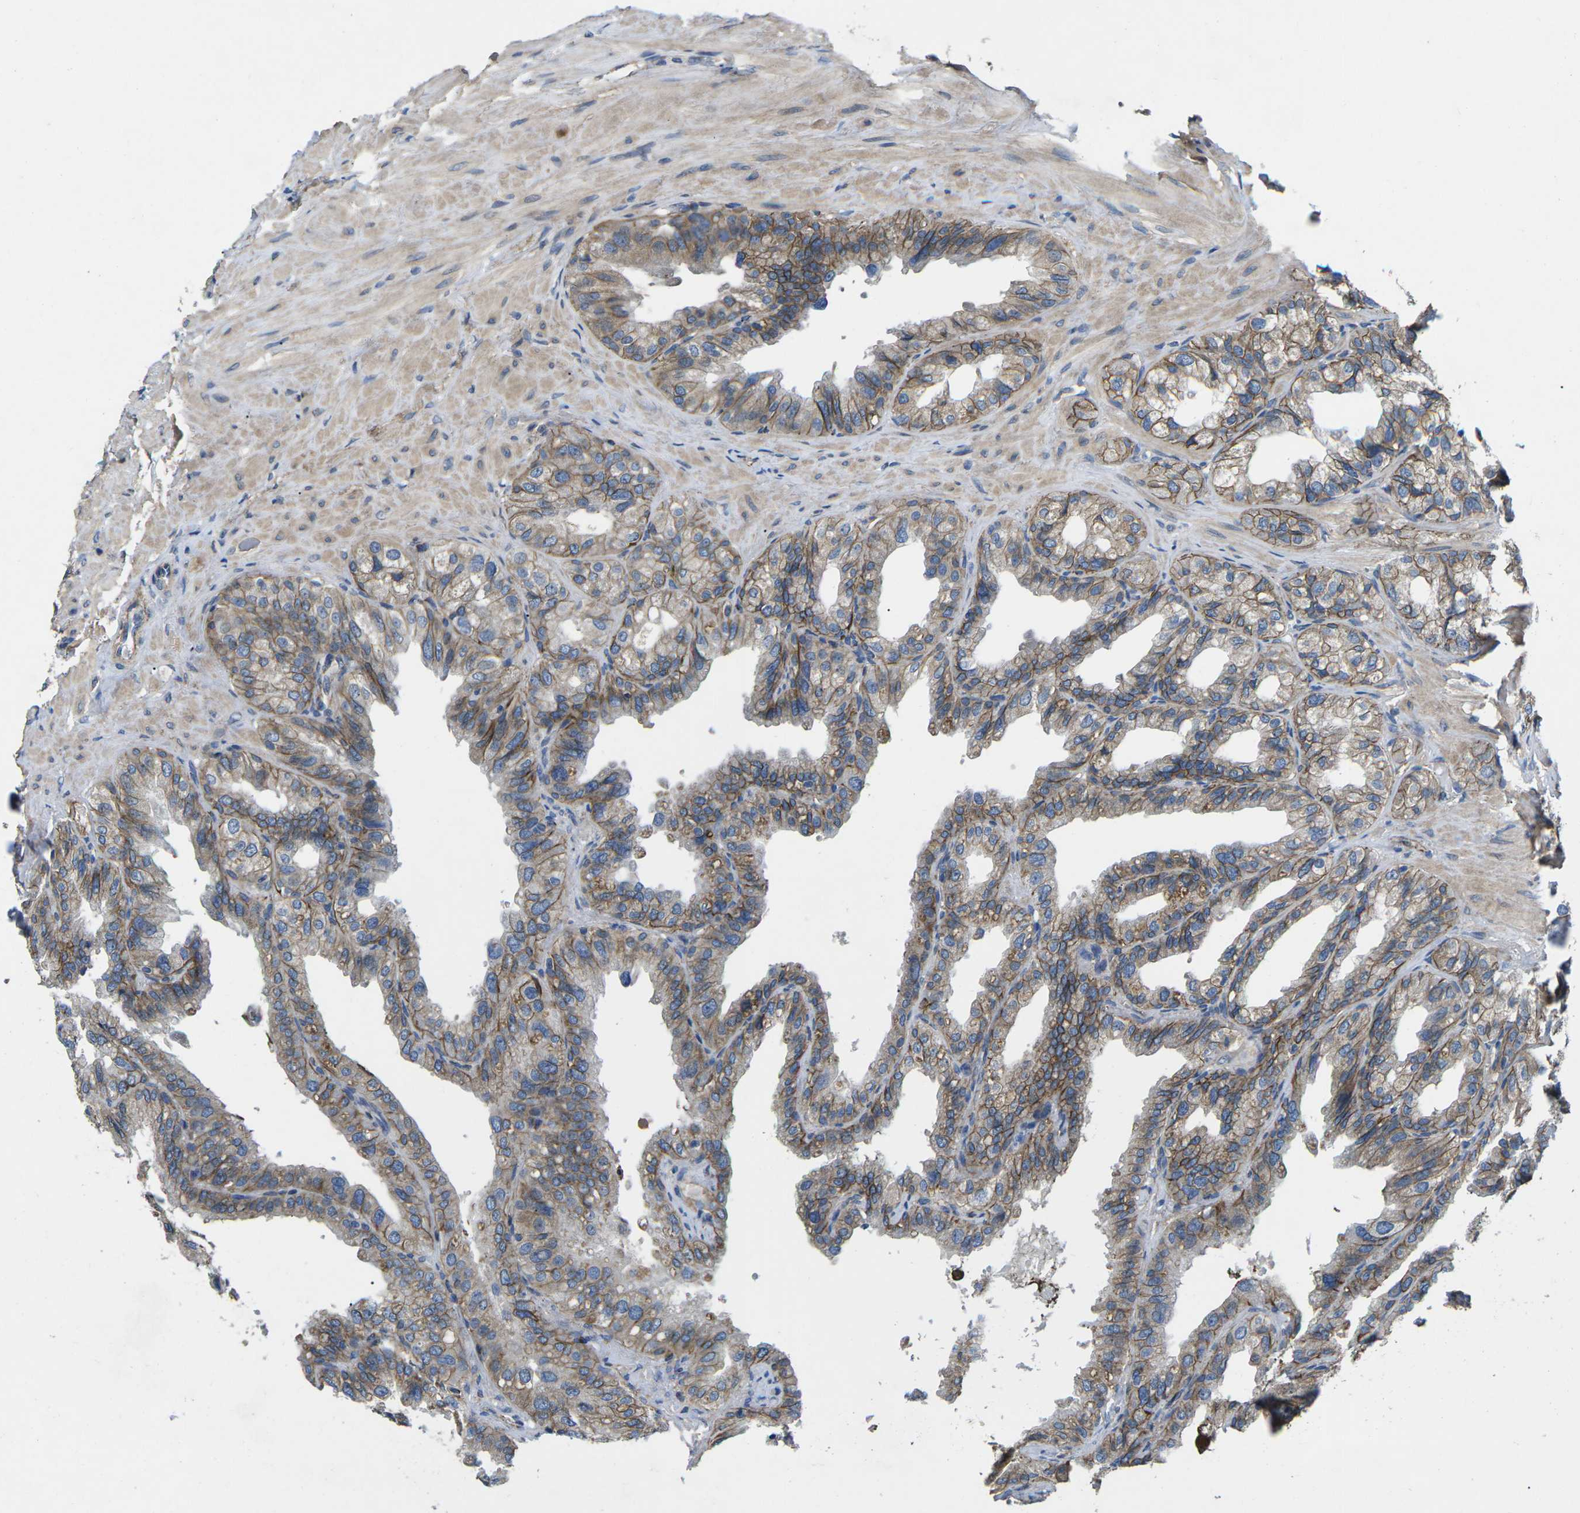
{"staining": {"intensity": "moderate", "quantity": ">75%", "location": "cytoplasmic/membranous"}, "tissue": "seminal vesicle", "cell_type": "Glandular cells", "image_type": "normal", "snomed": [{"axis": "morphology", "description": "Normal tissue, NOS"}, {"axis": "topography", "description": "Seminal veicle"}], "caption": "Immunohistochemistry micrograph of normal seminal vesicle: seminal vesicle stained using immunohistochemistry shows medium levels of moderate protein expression localized specifically in the cytoplasmic/membranous of glandular cells, appearing as a cytoplasmic/membranous brown color.", "gene": "CTNND1", "patient": {"sex": "male", "age": 68}}